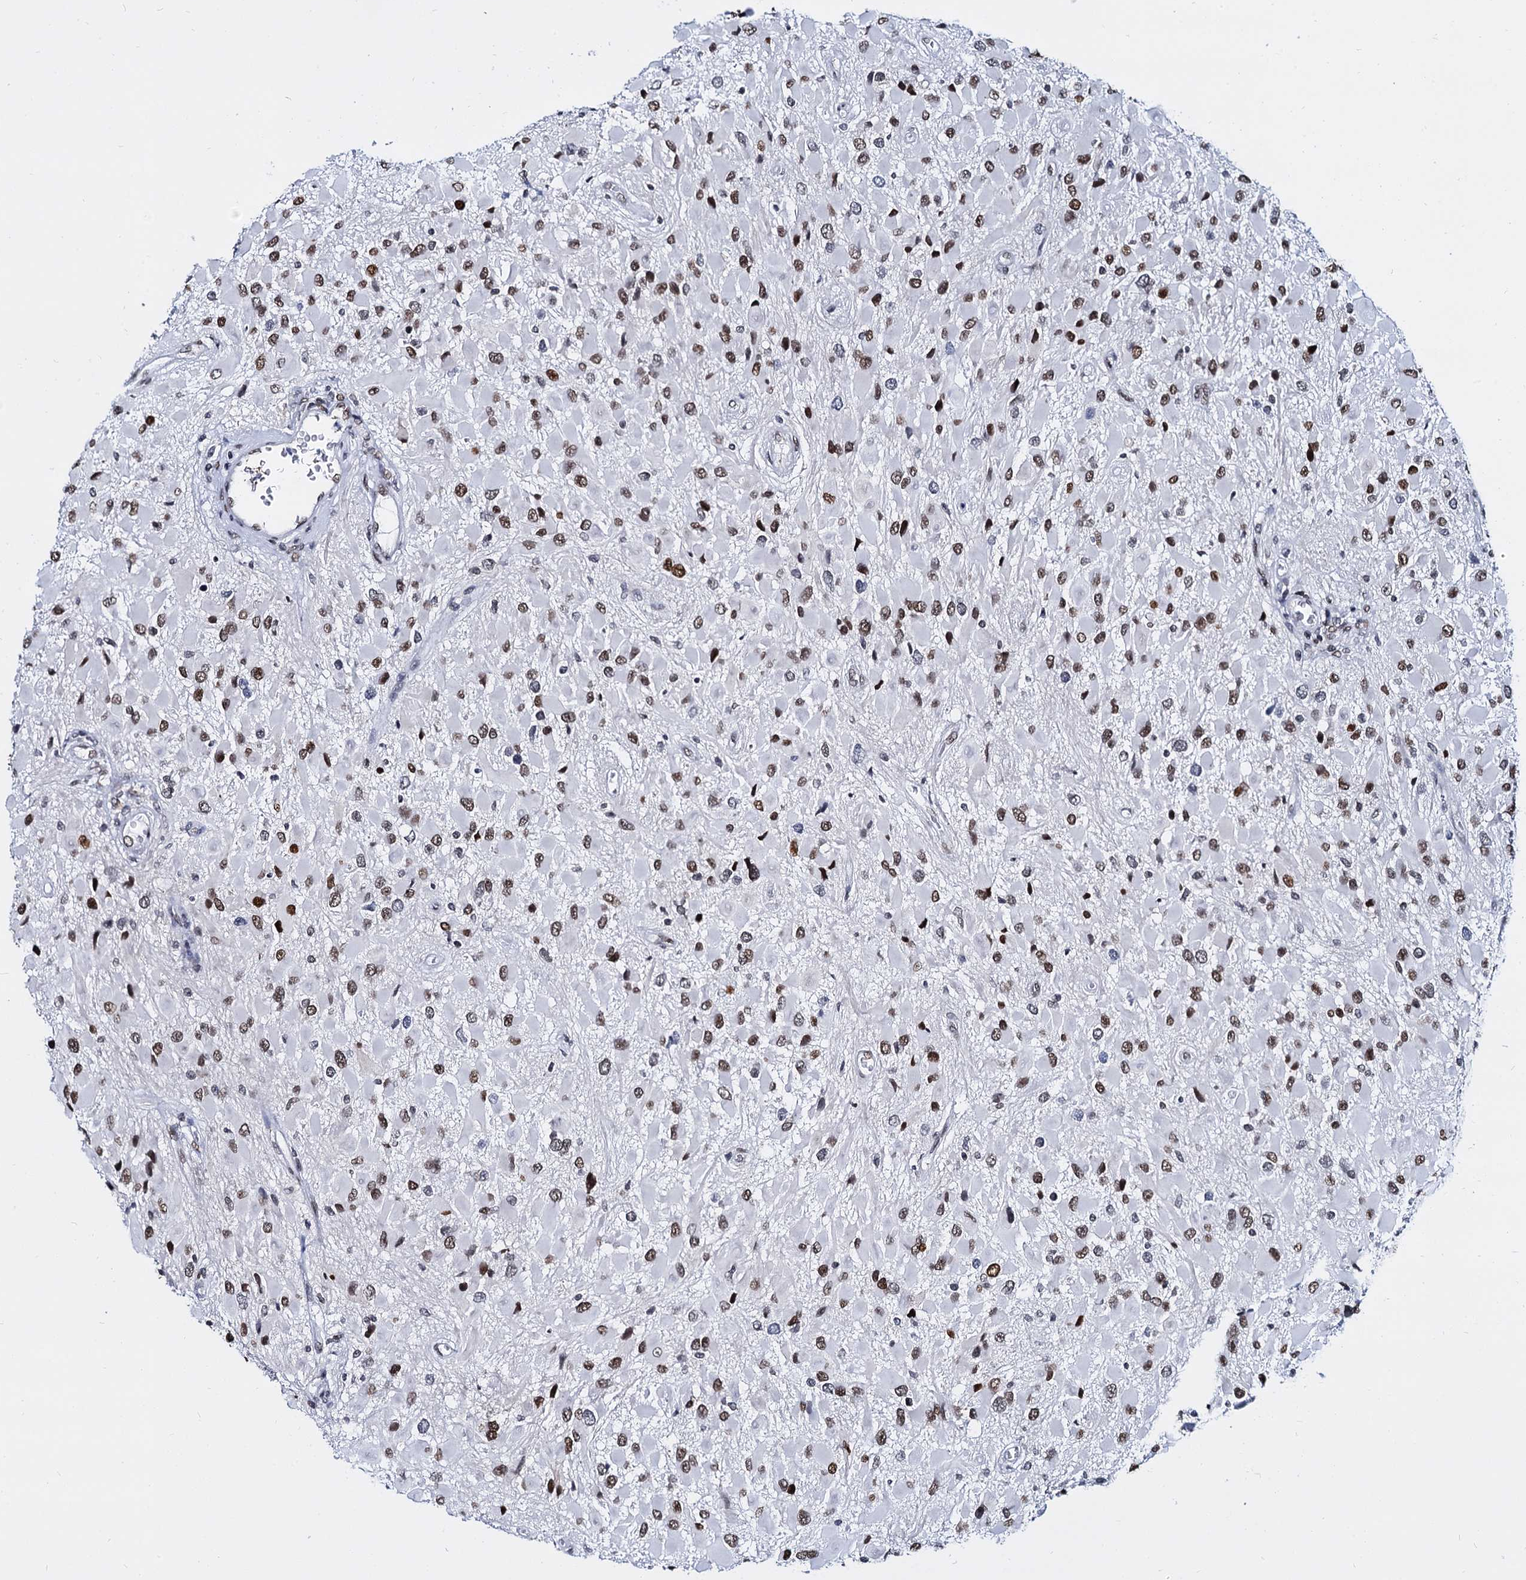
{"staining": {"intensity": "moderate", "quantity": ">75%", "location": "nuclear"}, "tissue": "glioma", "cell_type": "Tumor cells", "image_type": "cancer", "snomed": [{"axis": "morphology", "description": "Glioma, malignant, High grade"}, {"axis": "topography", "description": "Brain"}], "caption": "Moderate nuclear positivity for a protein is present in approximately >75% of tumor cells of glioma using IHC.", "gene": "CMAS", "patient": {"sex": "male", "age": 53}}